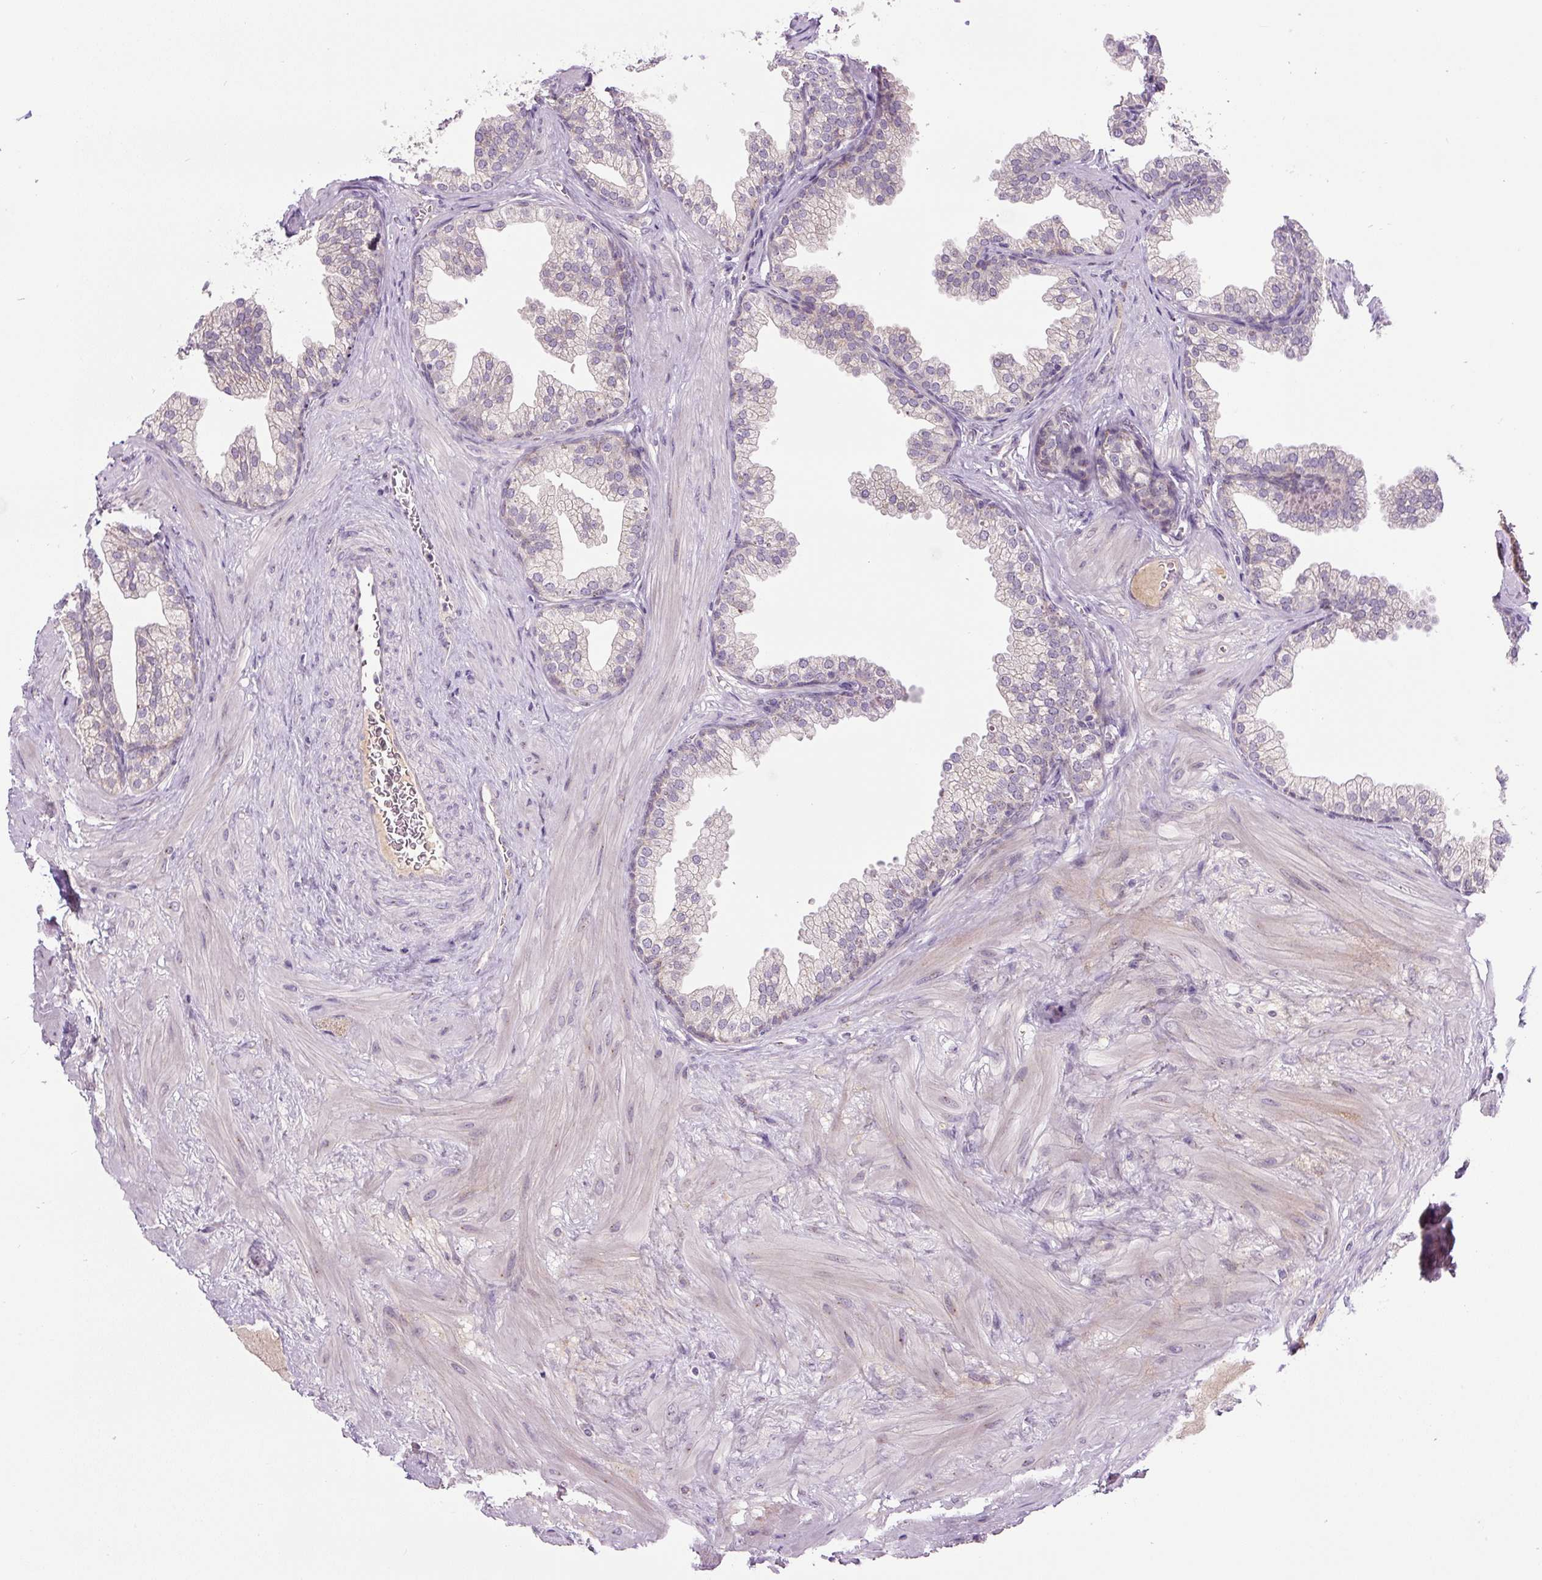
{"staining": {"intensity": "negative", "quantity": "none", "location": "none"}, "tissue": "prostate", "cell_type": "Glandular cells", "image_type": "normal", "snomed": [{"axis": "morphology", "description": "Normal tissue, NOS"}, {"axis": "topography", "description": "Prostate"}], "caption": "DAB immunohistochemical staining of unremarkable human prostate displays no significant expression in glandular cells. (DAB (3,3'-diaminobenzidine) IHC with hematoxylin counter stain).", "gene": "PCM1", "patient": {"sex": "male", "age": 37}}